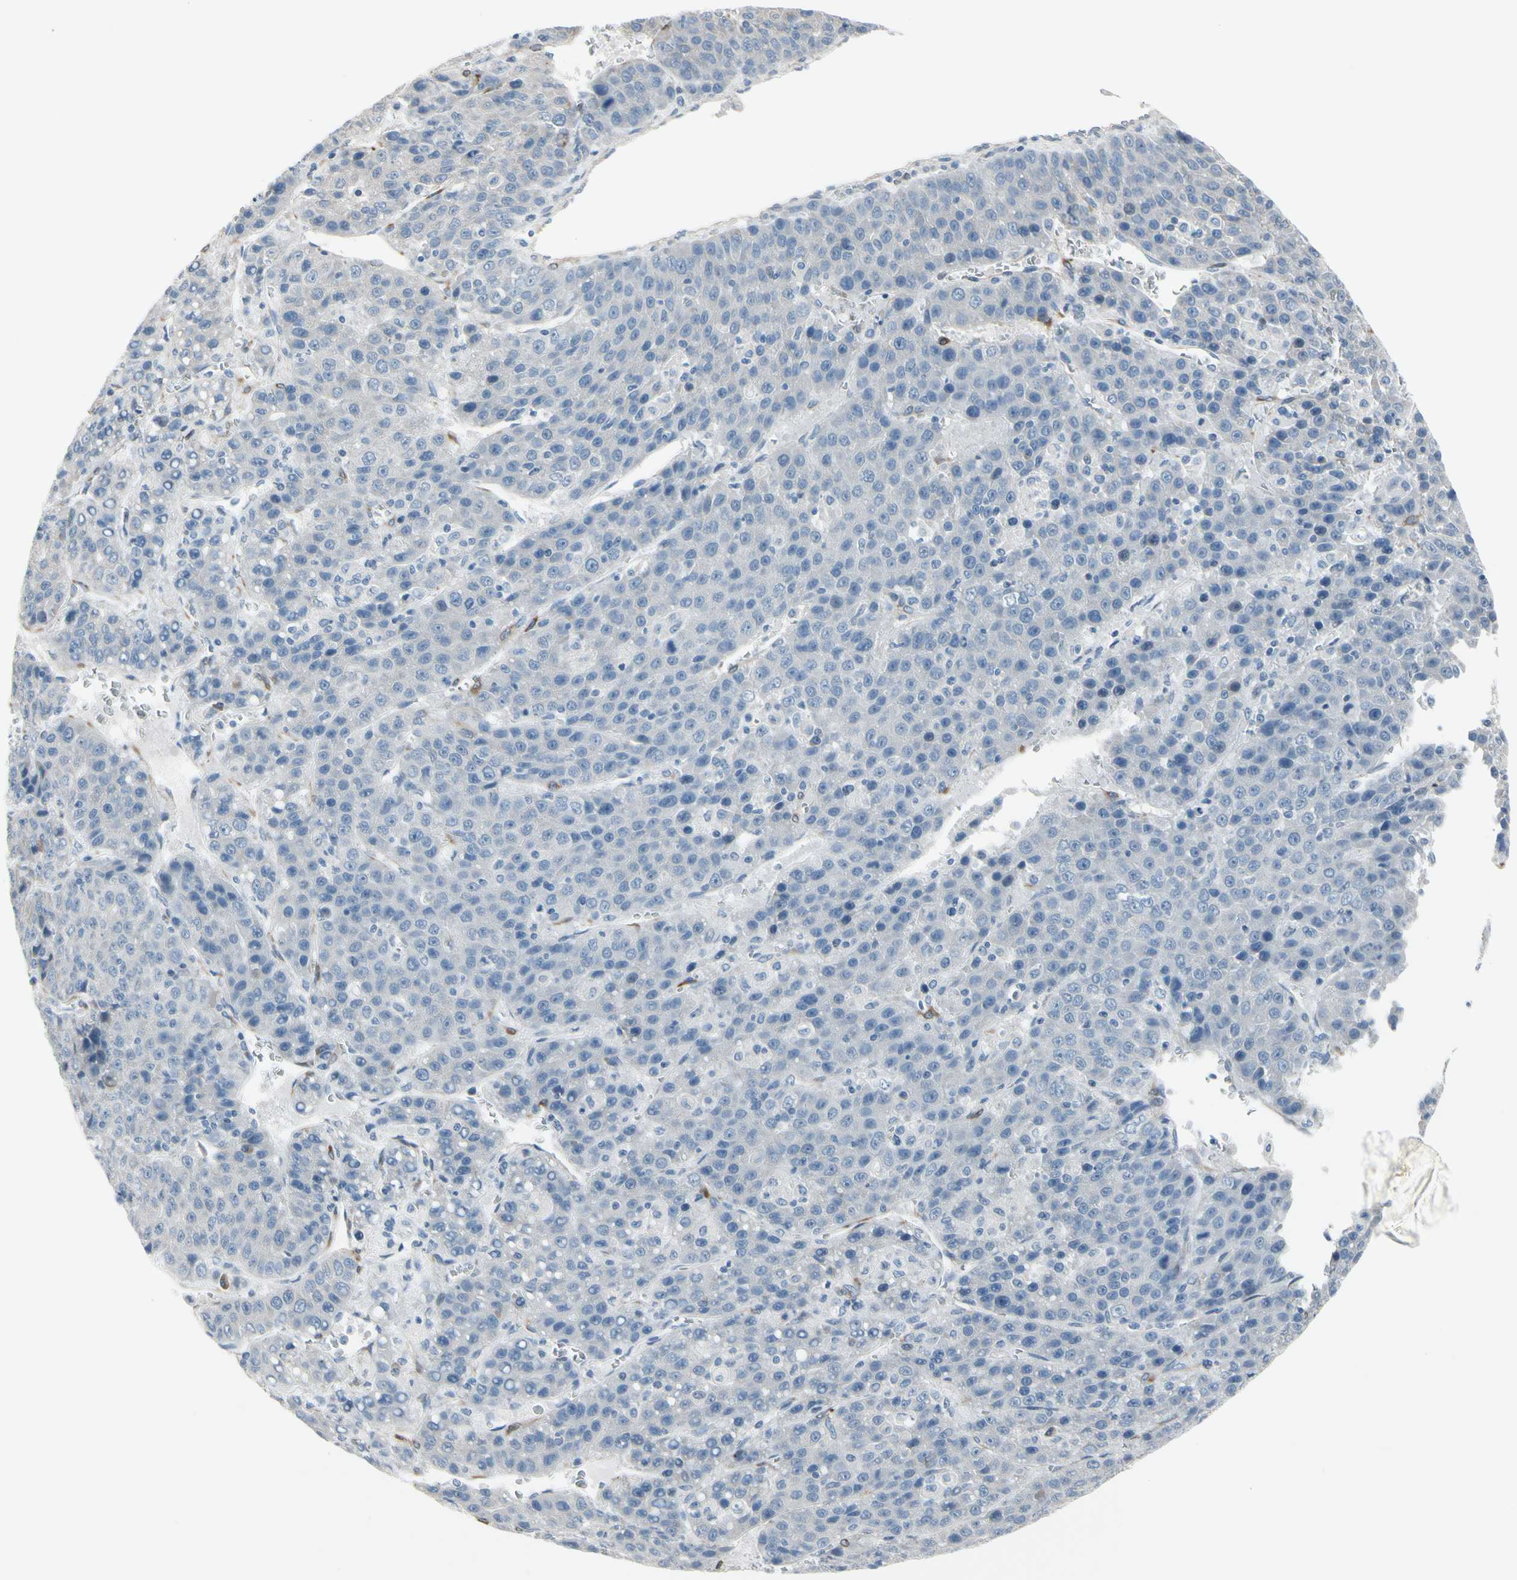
{"staining": {"intensity": "negative", "quantity": "none", "location": "none"}, "tissue": "liver cancer", "cell_type": "Tumor cells", "image_type": "cancer", "snomed": [{"axis": "morphology", "description": "Carcinoma, Hepatocellular, NOS"}, {"axis": "topography", "description": "Liver"}], "caption": "There is no significant staining in tumor cells of hepatocellular carcinoma (liver).", "gene": "MAP2", "patient": {"sex": "female", "age": 53}}